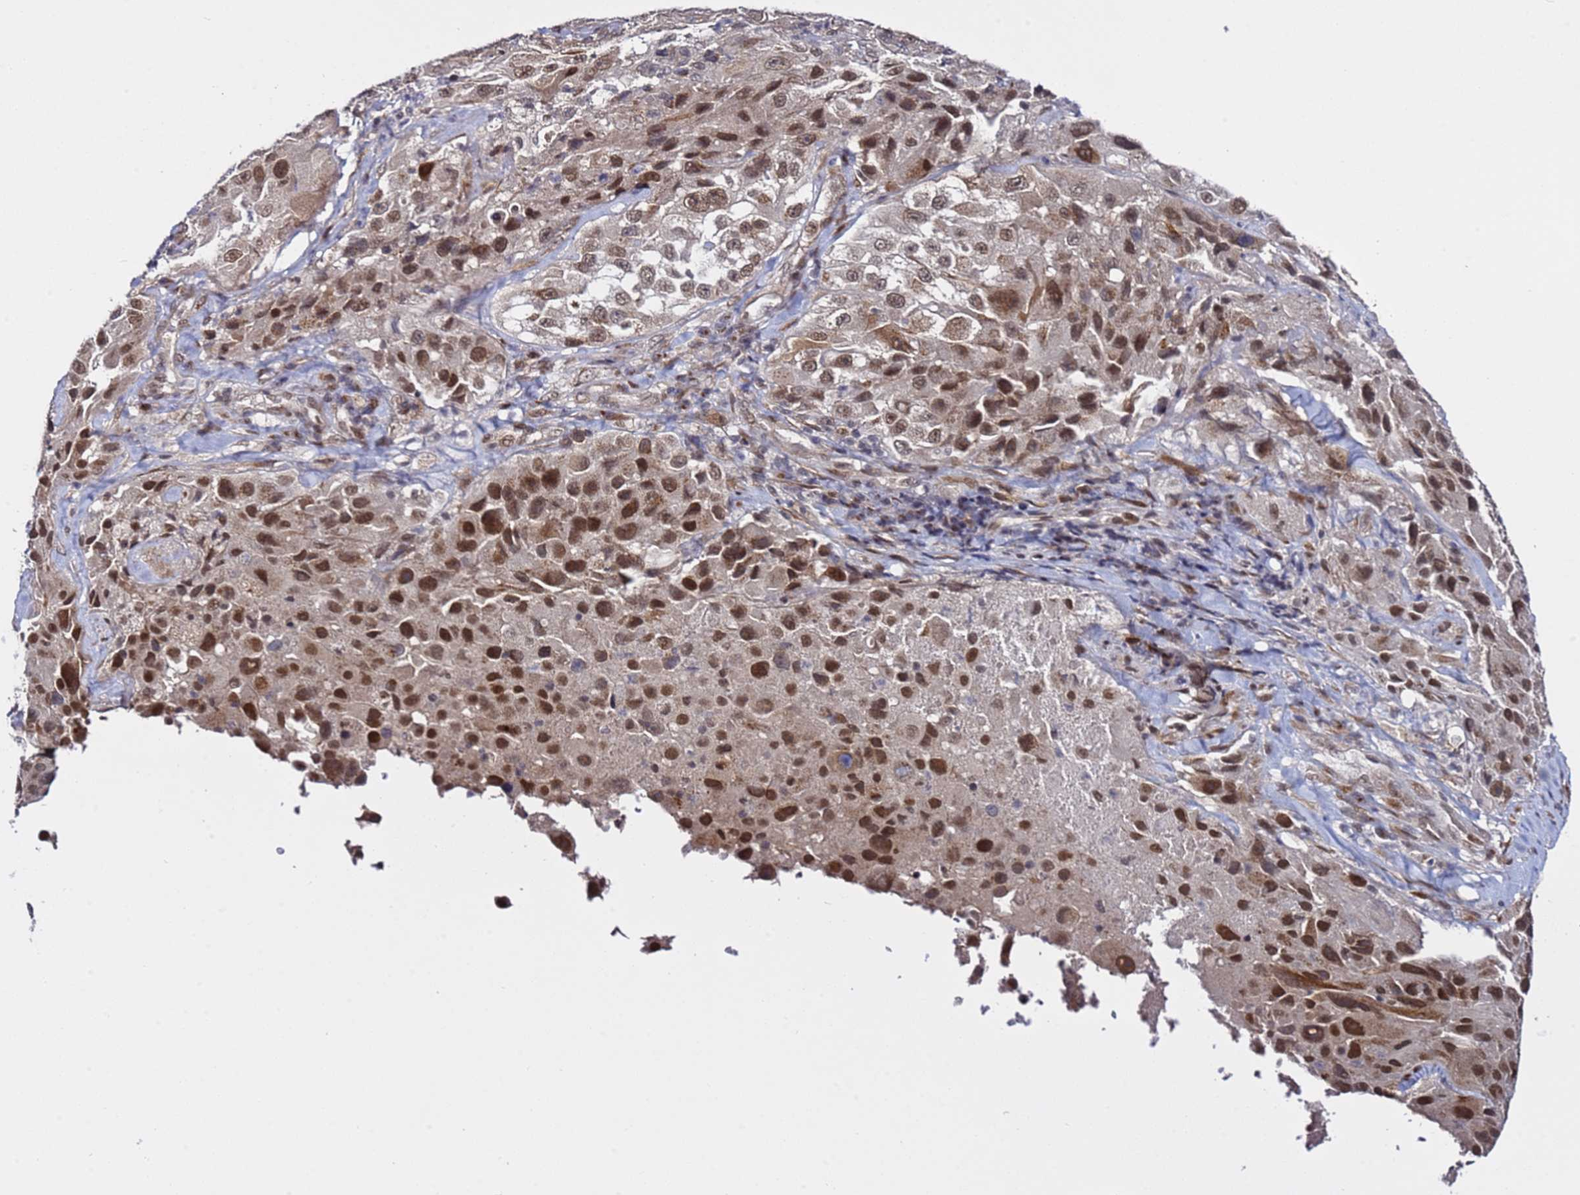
{"staining": {"intensity": "moderate", "quantity": ">75%", "location": "nuclear"}, "tissue": "melanoma", "cell_type": "Tumor cells", "image_type": "cancer", "snomed": [{"axis": "morphology", "description": "Malignant melanoma, Metastatic site"}, {"axis": "topography", "description": "Lymph node"}], "caption": "Protein analysis of malignant melanoma (metastatic site) tissue demonstrates moderate nuclear staining in about >75% of tumor cells.", "gene": "POLR2D", "patient": {"sex": "male", "age": 62}}